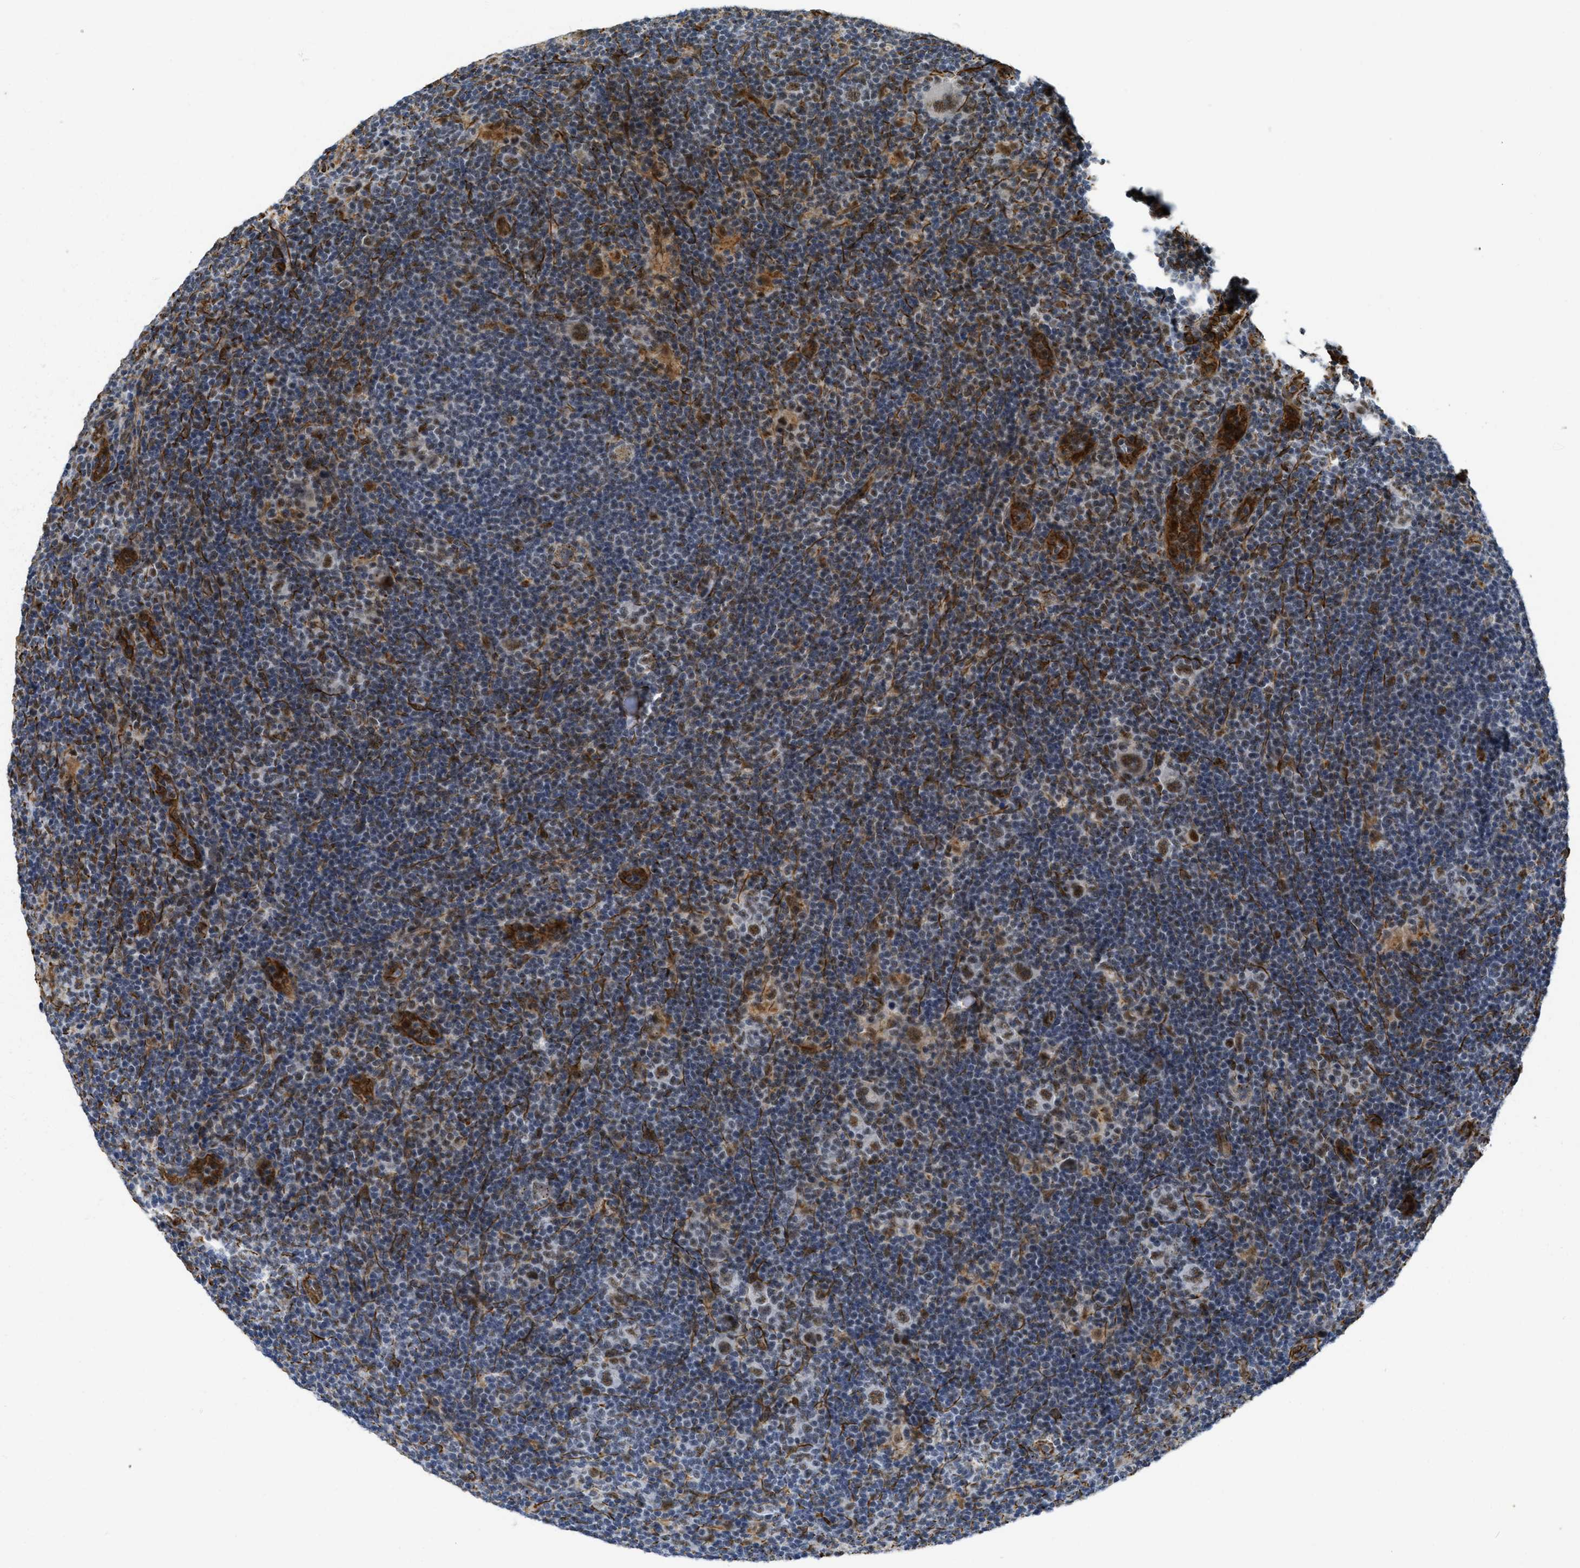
{"staining": {"intensity": "moderate", "quantity": ">75%", "location": "nuclear"}, "tissue": "lymphoma", "cell_type": "Tumor cells", "image_type": "cancer", "snomed": [{"axis": "morphology", "description": "Hodgkin's disease, NOS"}, {"axis": "topography", "description": "Lymph node"}], "caption": "This is a photomicrograph of immunohistochemistry (IHC) staining of Hodgkin's disease, which shows moderate positivity in the nuclear of tumor cells.", "gene": "LRRC8B", "patient": {"sex": "female", "age": 57}}